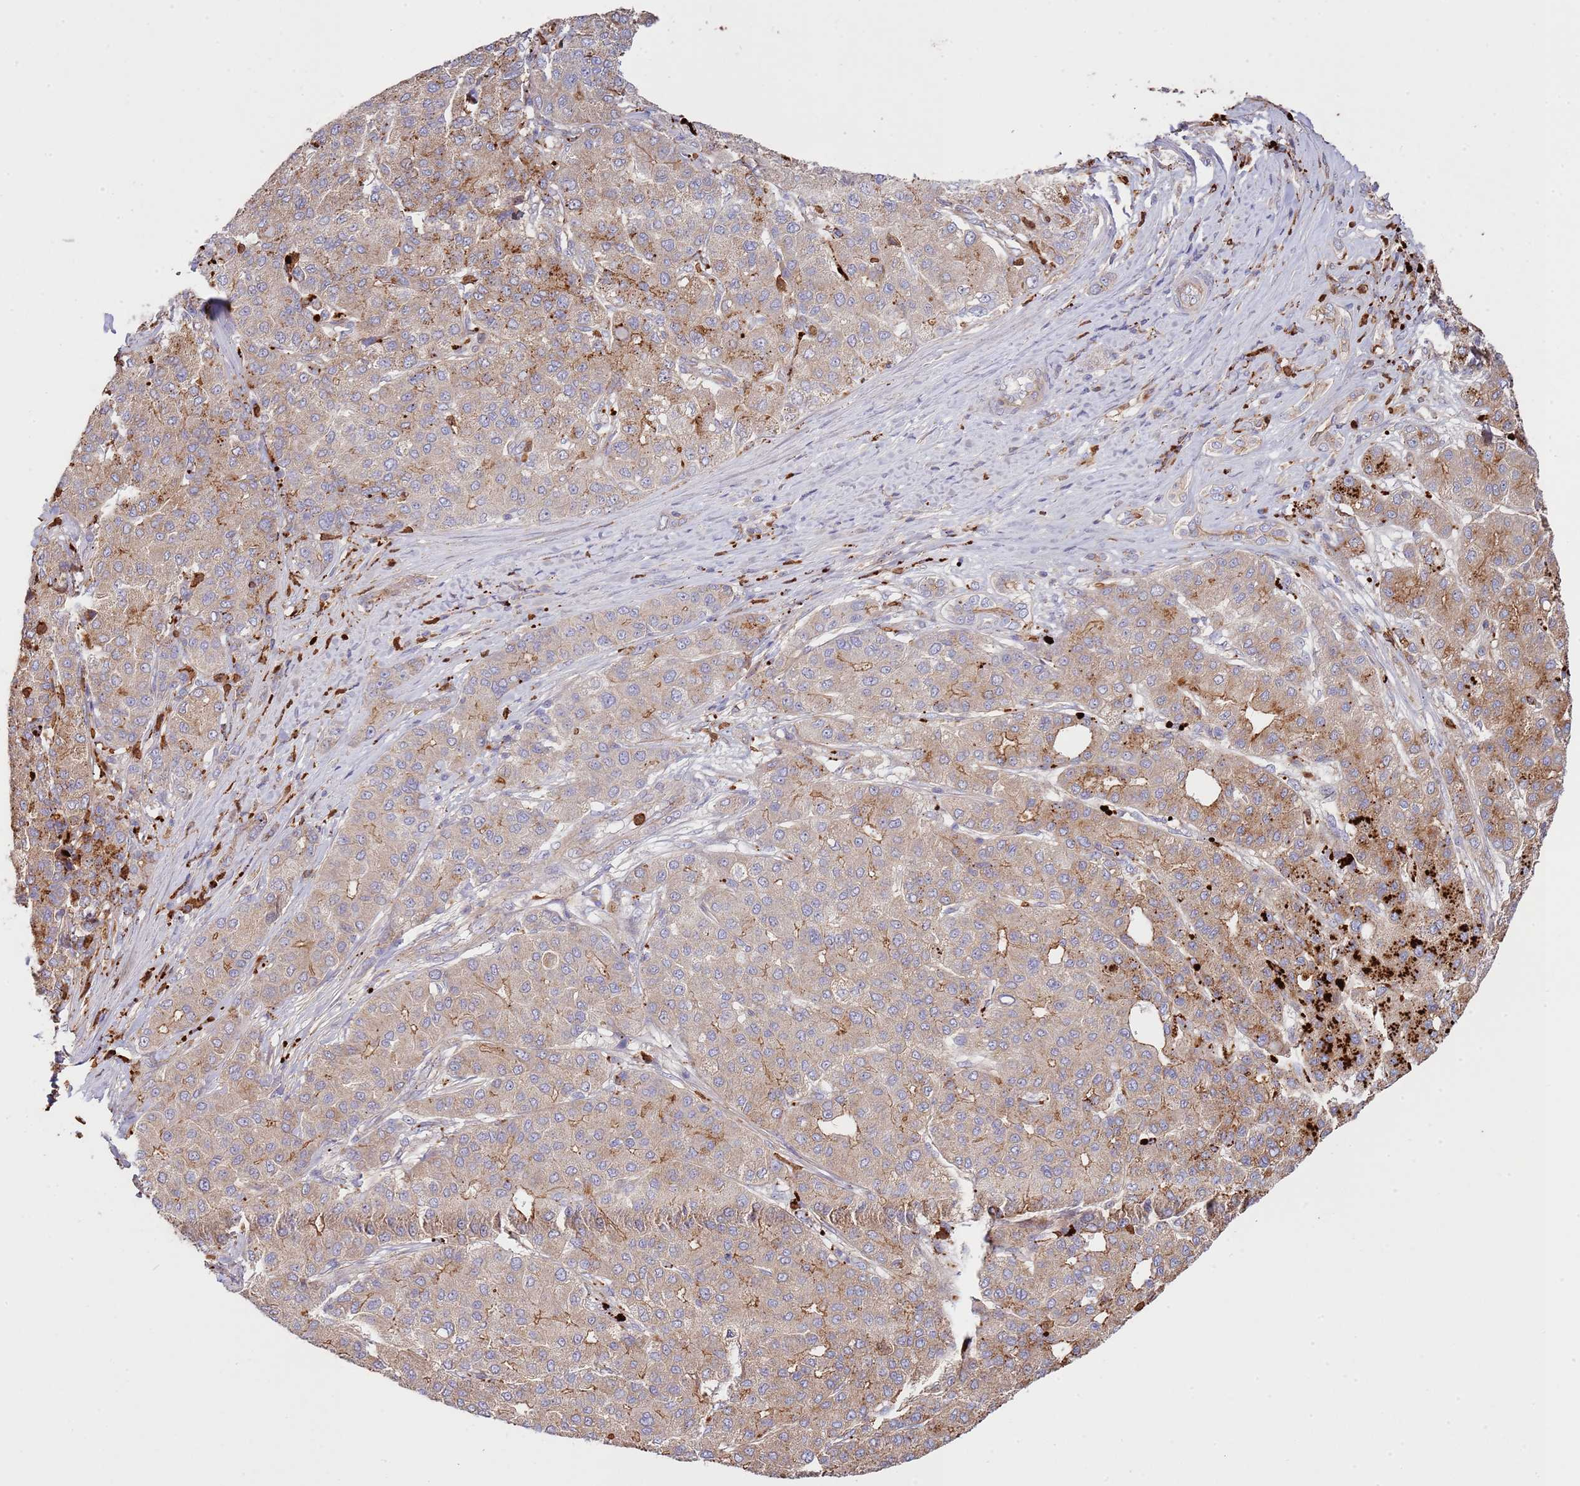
{"staining": {"intensity": "moderate", "quantity": "25%-75%", "location": "cytoplasmic/membranous"}, "tissue": "liver cancer", "cell_type": "Tumor cells", "image_type": "cancer", "snomed": [{"axis": "morphology", "description": "Carcinoma, Hepatocellular, NOS"}, {"axis": "topography", "description": "Liver"}], "caption": "High-magnification brightfield microscopy of liver hepatocellular carcinoma stained with DAB (brown) and counterstained with hematoxylin (blue). tumor cells exhibit moderate cytoplasmic/membranous expression is present in approximately25%-75% of cells.", "gene": "NDUFAF4", "patient": {"sex": "male", "age": 65}}